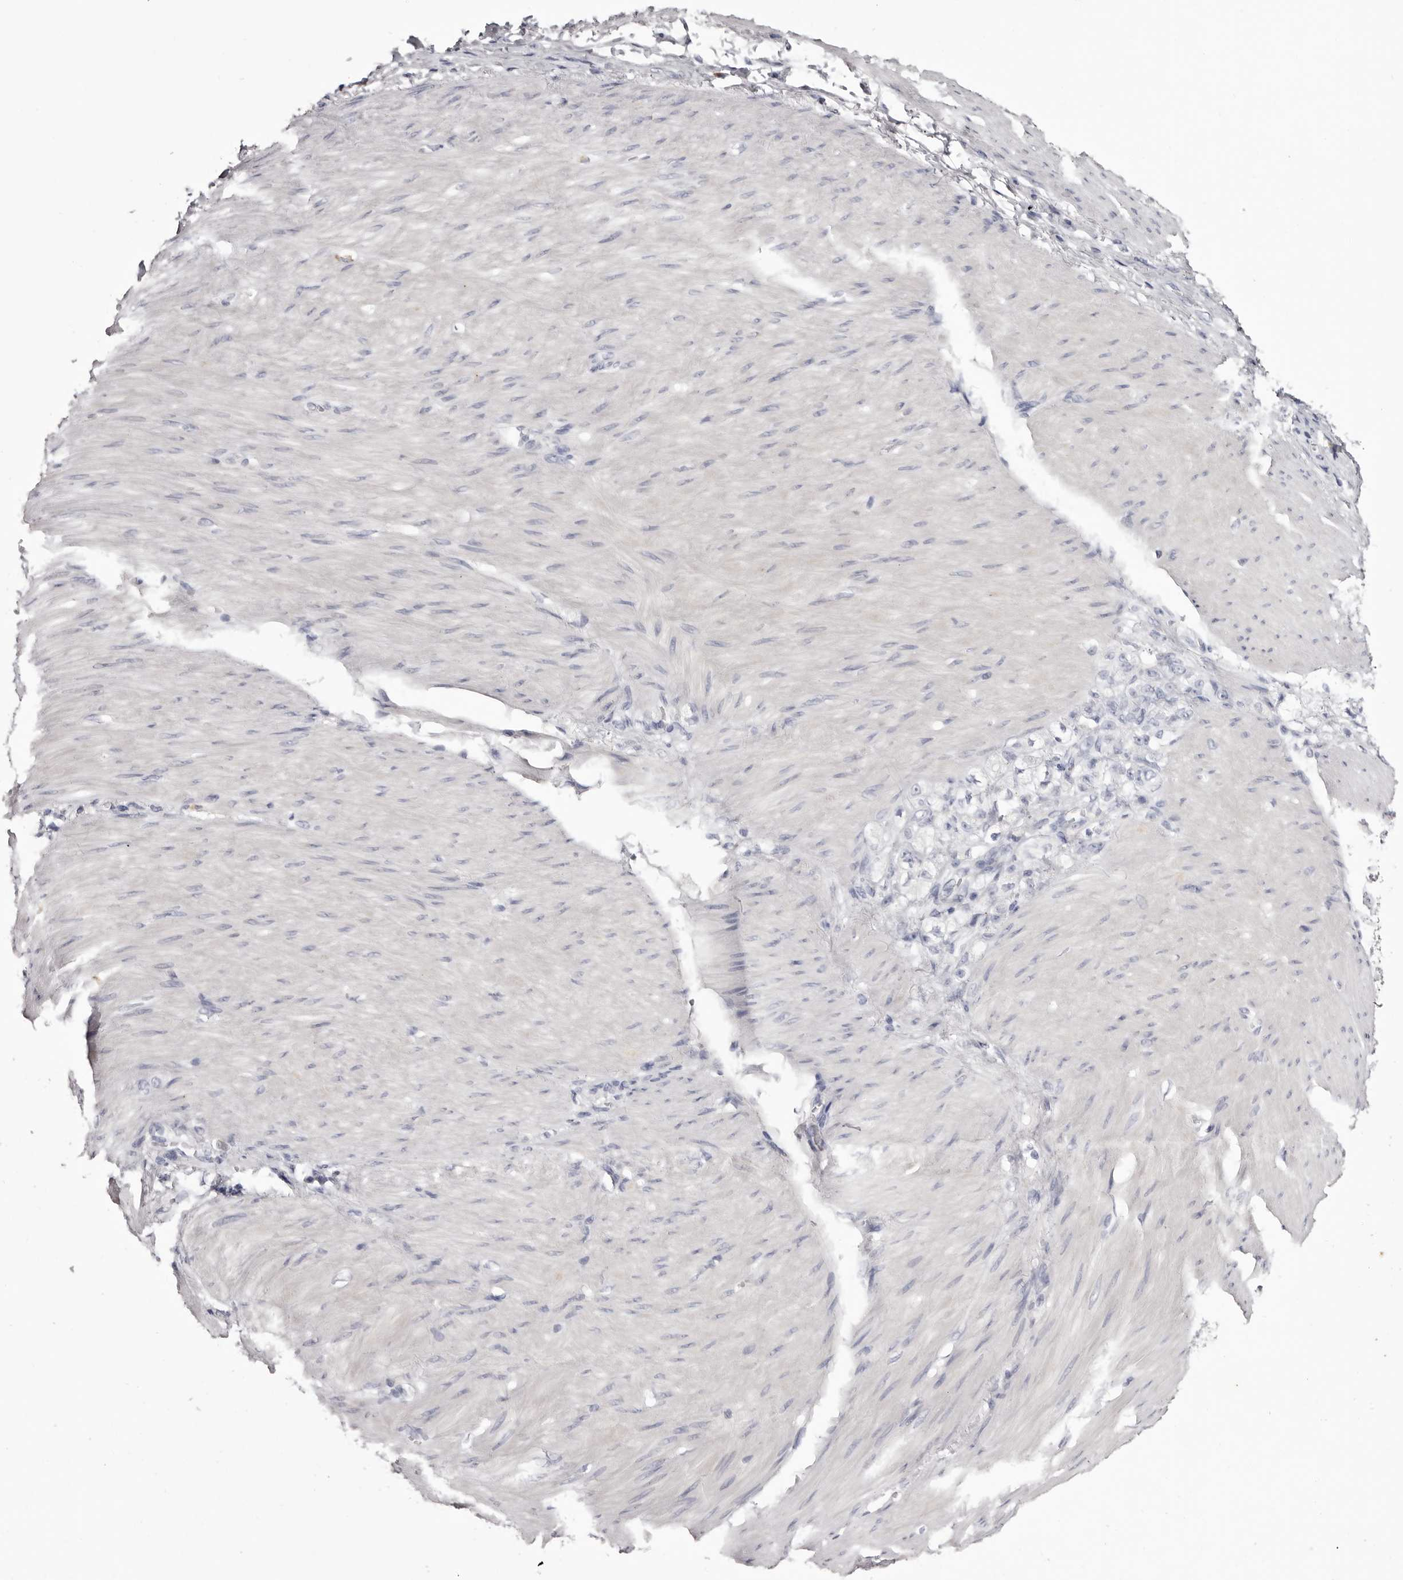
{"staining": {"intensity": "negative", "quantity": "none", "location": "none"}, "tissue": "stomach cancer", "cell_type": "Tumor cells", "image_type": "cancer", "snomed": [{"axis": "morphology", "description": "Normal tissue, NOS"}, {"axis": "morphology", "description": "Adenocarcinoma, NOS"}, {"axis": "topography", "description": "Stomach"}], "caption": "This is an IHC photomicrograph of stomach adenocarcinoma. There is no expression in tumor cells.", "gene": "CA6", "patient": {"sex": "male", "age": 82}}